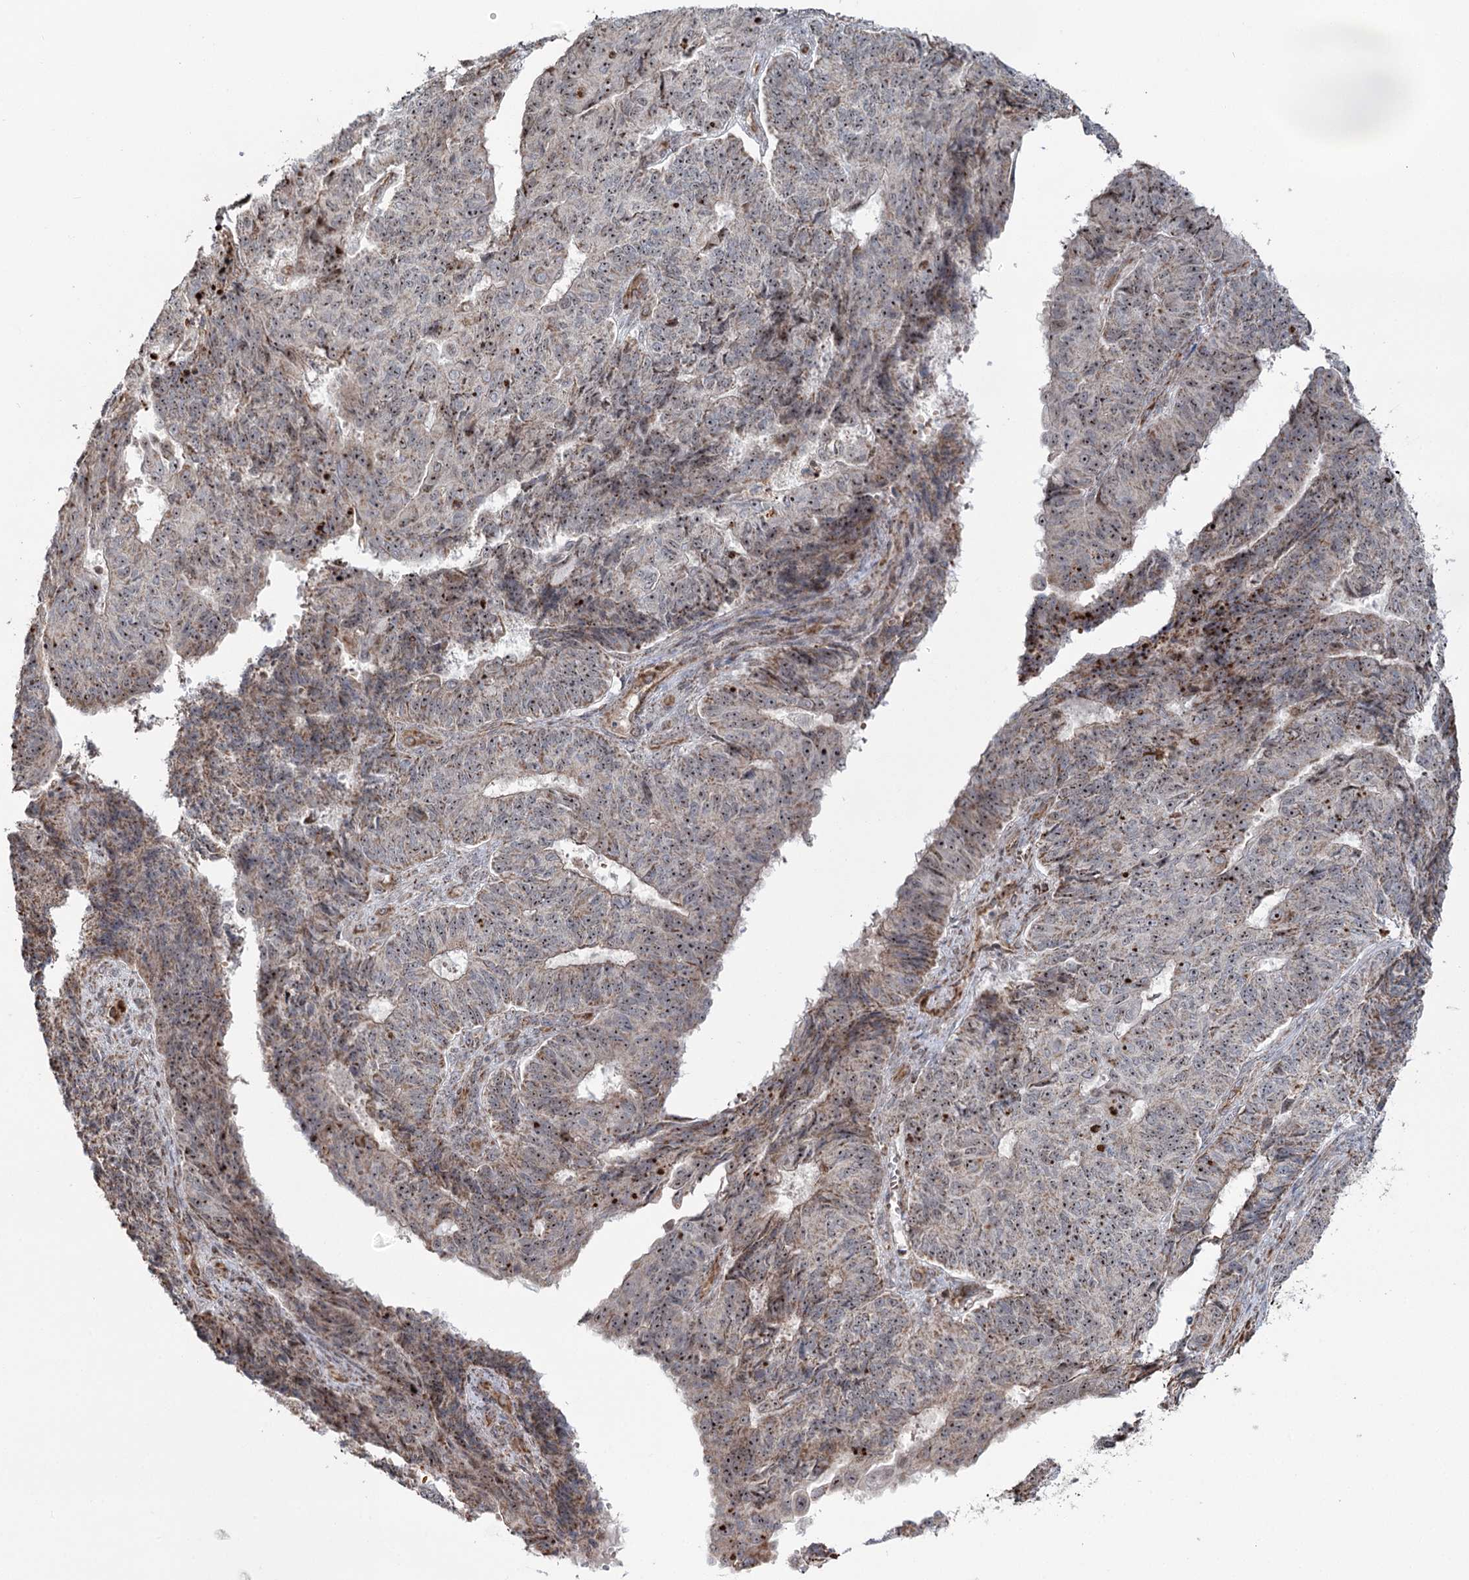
{"staining": {"intensity": "moderate", "quantity": ">75%", "location": "cytoplasmic/membranous,nuclear"}, "tissue": "endometrial cancer", "cell_type": "Tumor cells", "image_type": "cancer", "snomed": [{"axis": "morphology", "description": "Adenocarcinoma, NOS"}, {"axis": "topography", "description": "Endometrium"}], "caption": "Immunohistochemical staining of endometrial adenocarcinoma reveals medium levels of moderate cytoplasmic/membranous and nuclear protein positivity in about >75% of tumor cells.", "gene": "STEEP1", "patient": {"sex": "female", "age": 32}}